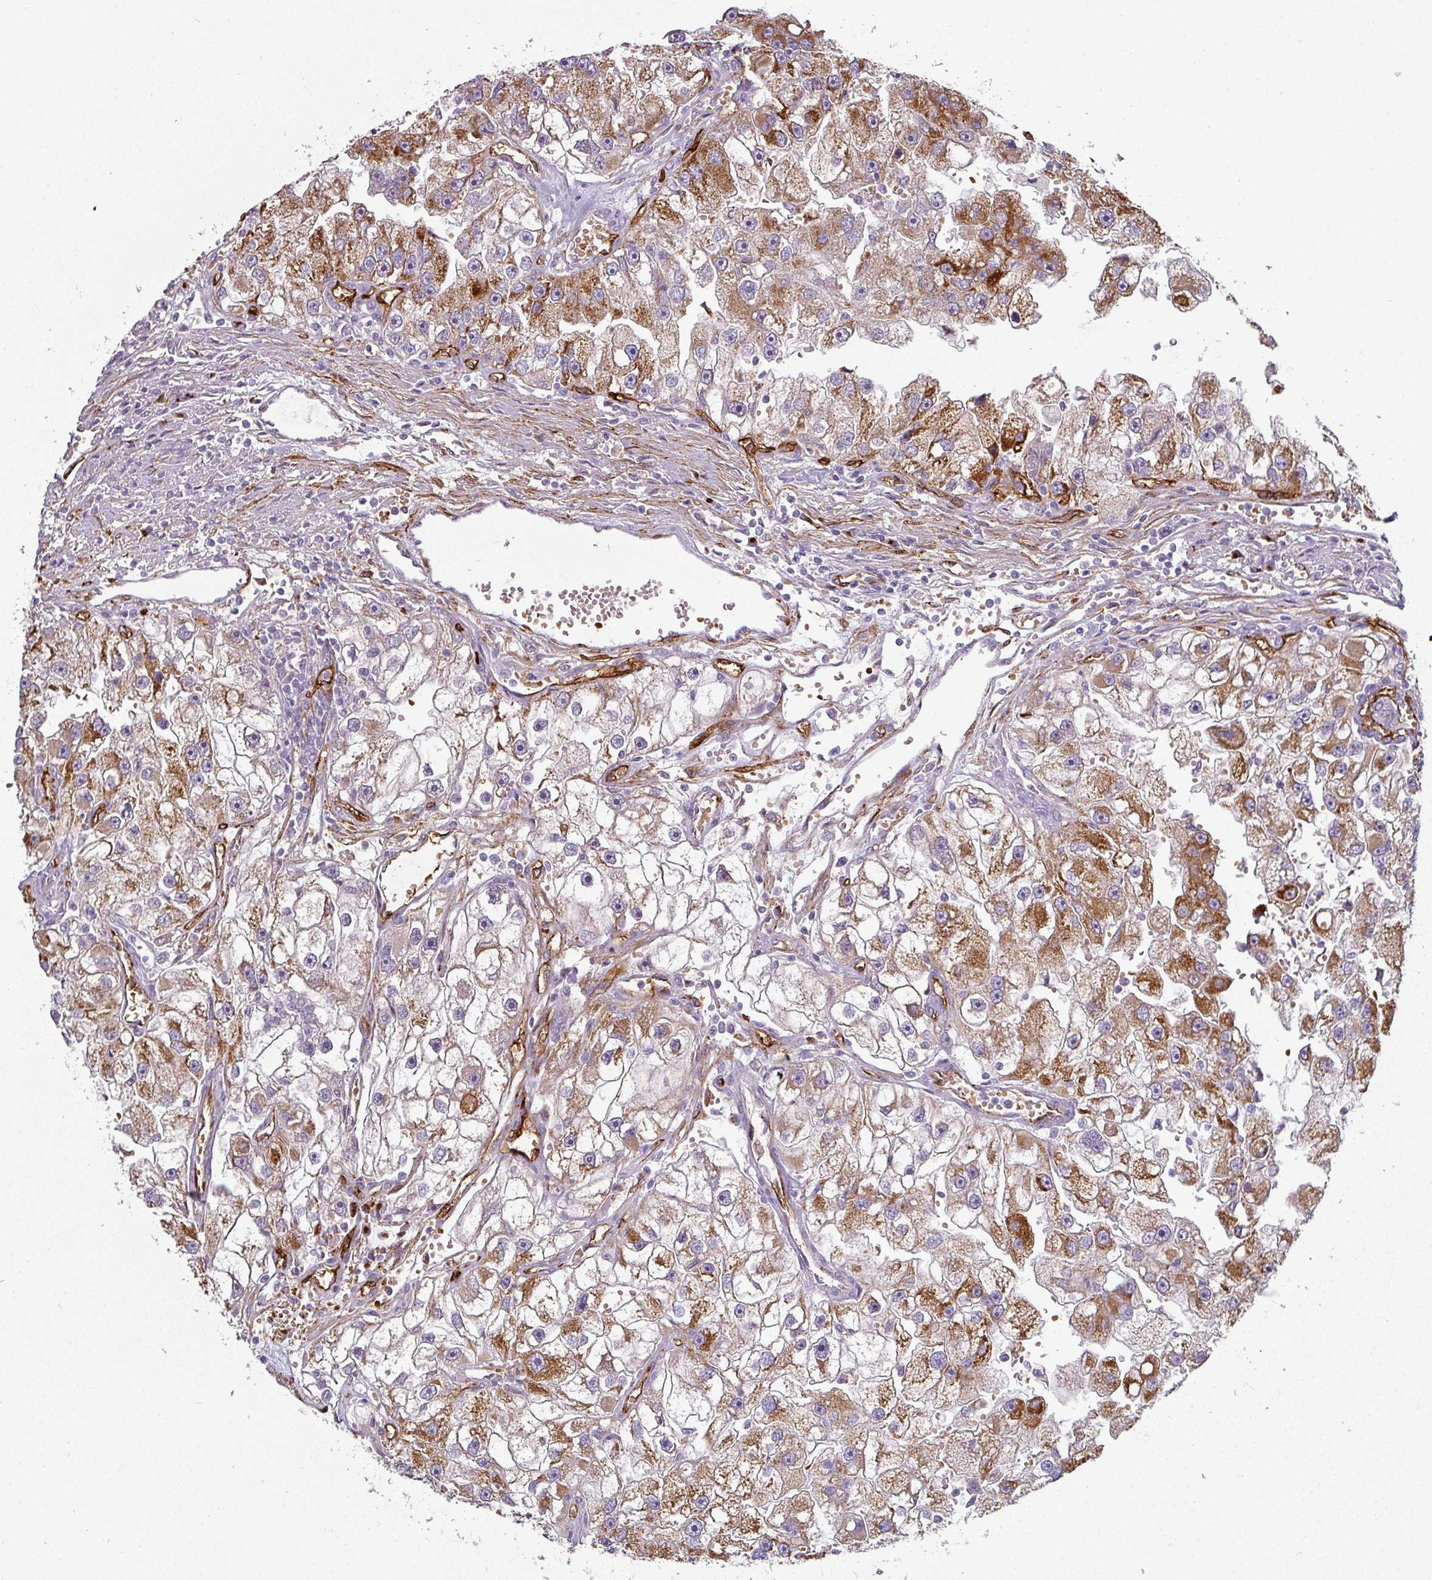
{"staining": {"intensity": "strong", "quantity": "25%-75%", "location": "cytoplasmic/membranous"}, "tissue": "renal cancer", "cell_type": "Tumor cells", "image_type": "cancer", "snomed": [{"axis": "morphology", "description": "Adenocarcinoma, NOS"}, {"axis": "topography", "description": "Kidney"}], "caption": "Renal adenocarcinoma was stained to show a protein in brown. There is high levels of strong cytoplasmic/membranous expression in about 25%-75% of tumor cells. The staining is performed using DAB (3,3'-diaminobenzidine) brown chromogen to label protein expression. The nuclei are counter-stained blue using hematoxylin.", "gene": "PRODH2", "patient": {"sex": "male", "age": 63}}